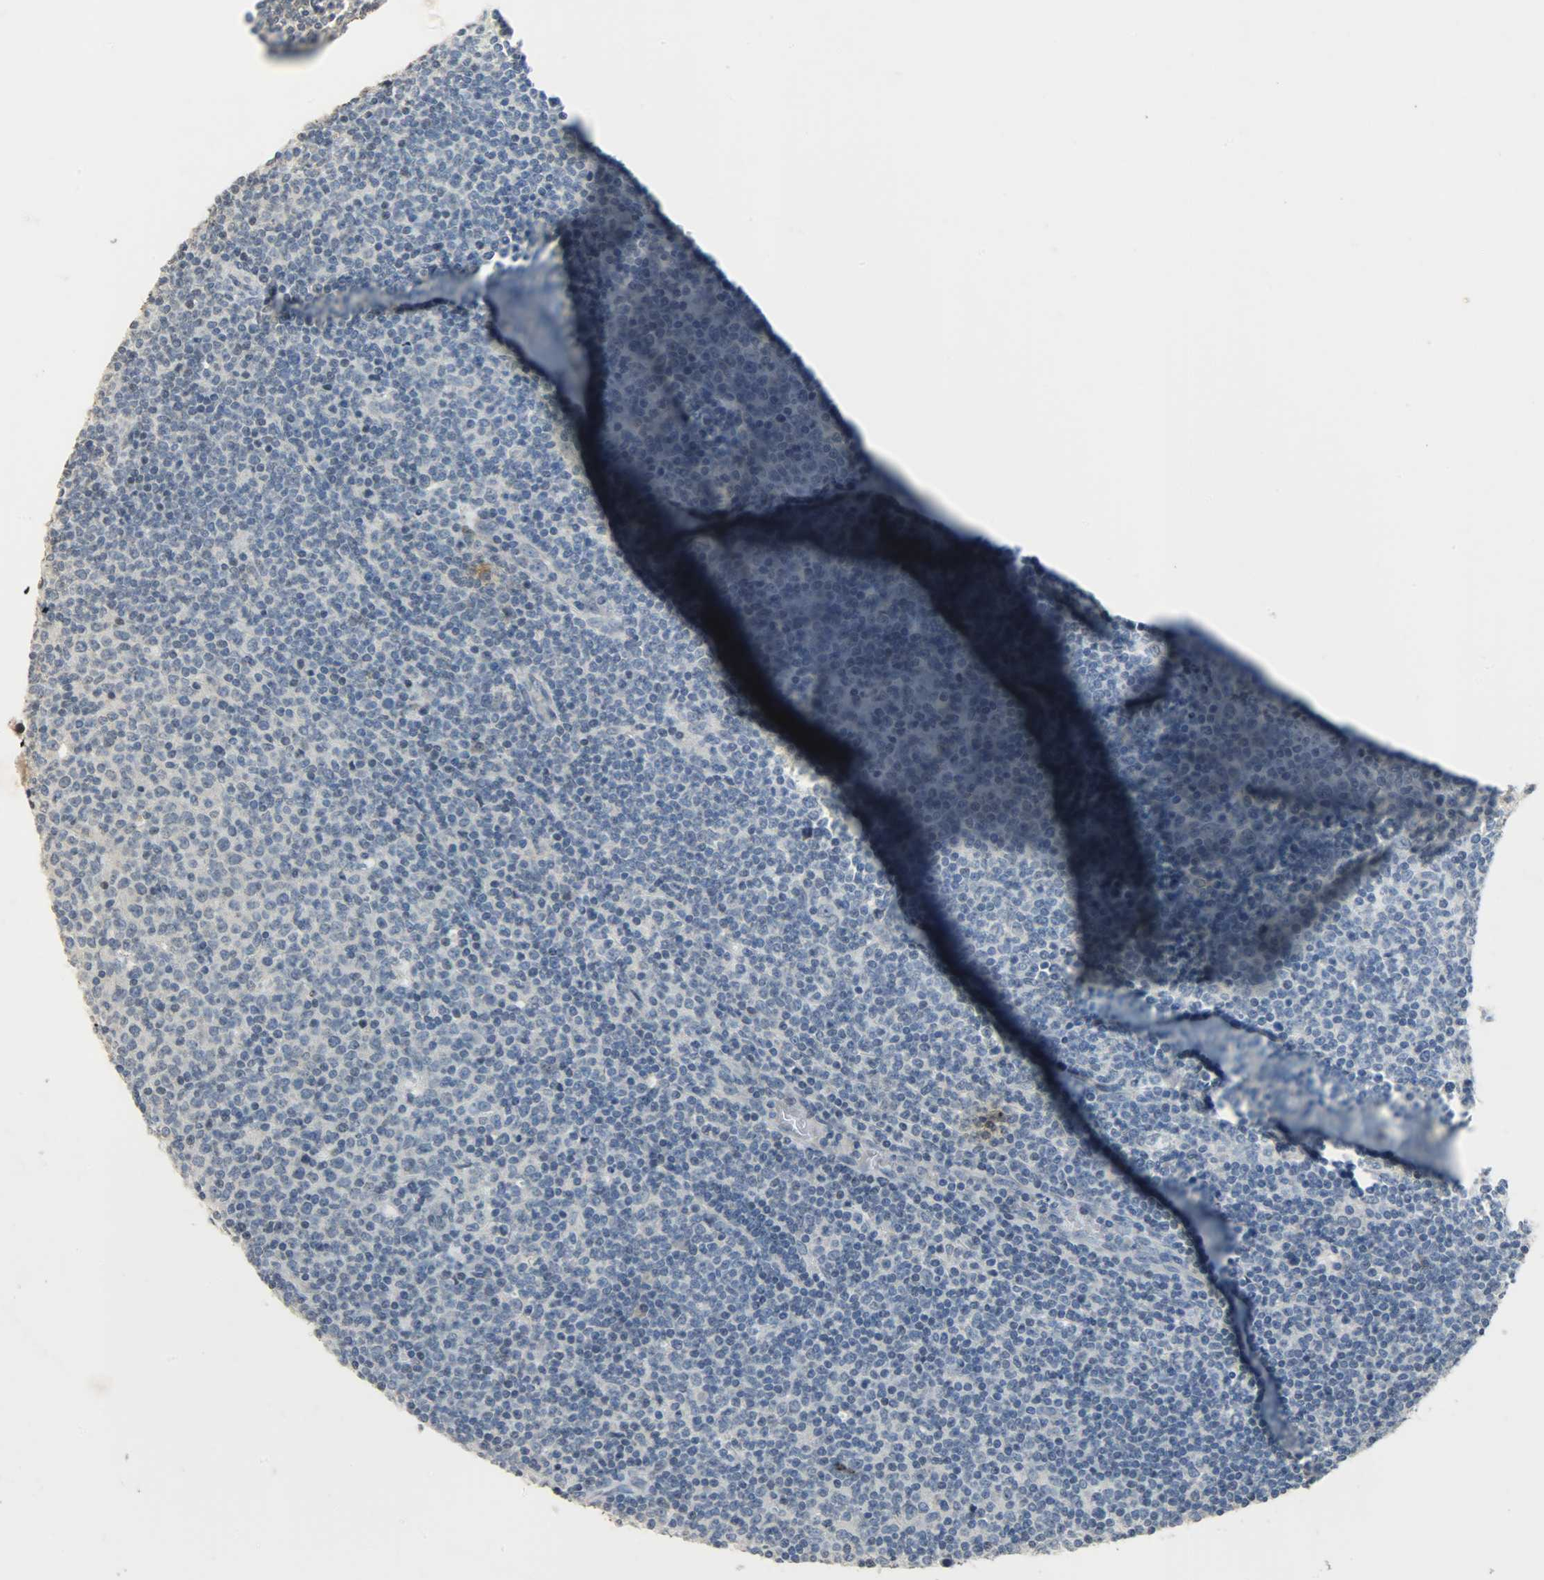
{"staining": {"intensity": "negative", "quantity": "none", "location": "none"}, "tissue": "lymphoma", "cell_type": "Tumor cells", "image_type": "cancer", "snomed": [{"axis": "morphology", "description": "Malignant lymphoma, non-Hodgkin's type, Low grade"}, {"axis": "topography", "description": "Lymph node"}], "caption": "Lymphoma was stained to show a protein in brown. There is no significant expression in tumor cells.", "gene": "DNAJB6", "patient": {"sex": "male", "age": 70}}